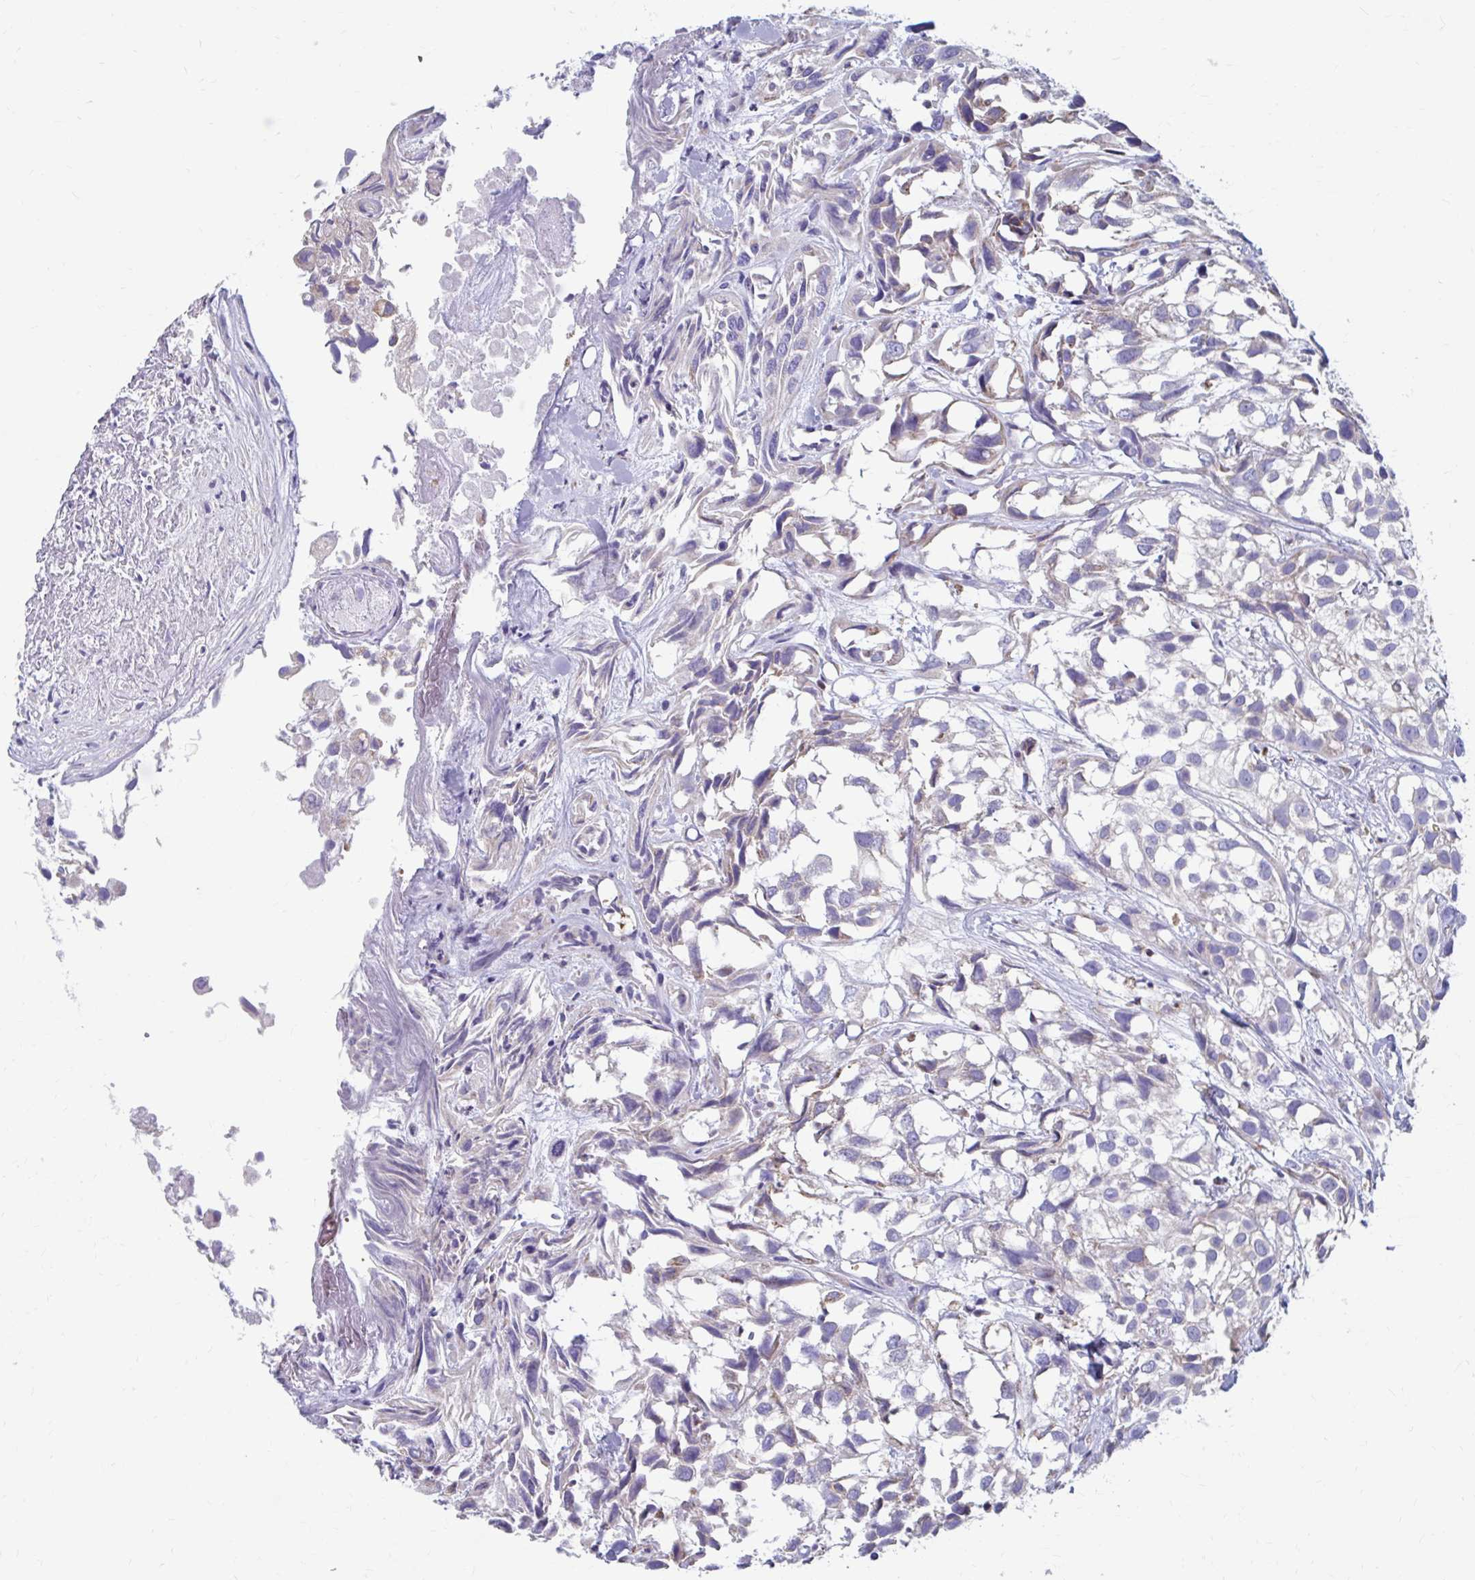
{"staining": {"intensity": "negative", "quantity": "none", "location": "none"}, "tissue": "urothelial cancer", "cell_type": "Tumor cells", "image_type": "cancer", "snomed": [{"axis": "morphology", "description": "Urothelial carcinoma, High grade"}, {"axis": "topography", "description": "Urinary bladder"}], "caption": "The image displays no significant expression in tumor cells of urothelial carcinoma (high-grade). The staining is performed using DAB (3,3'-diaminobenzidine) brown chromogen with nuclei counter-stained in using hematoxylin.", "gene": "FKBP2", "patient": {"sex": "male", "age": 56}}